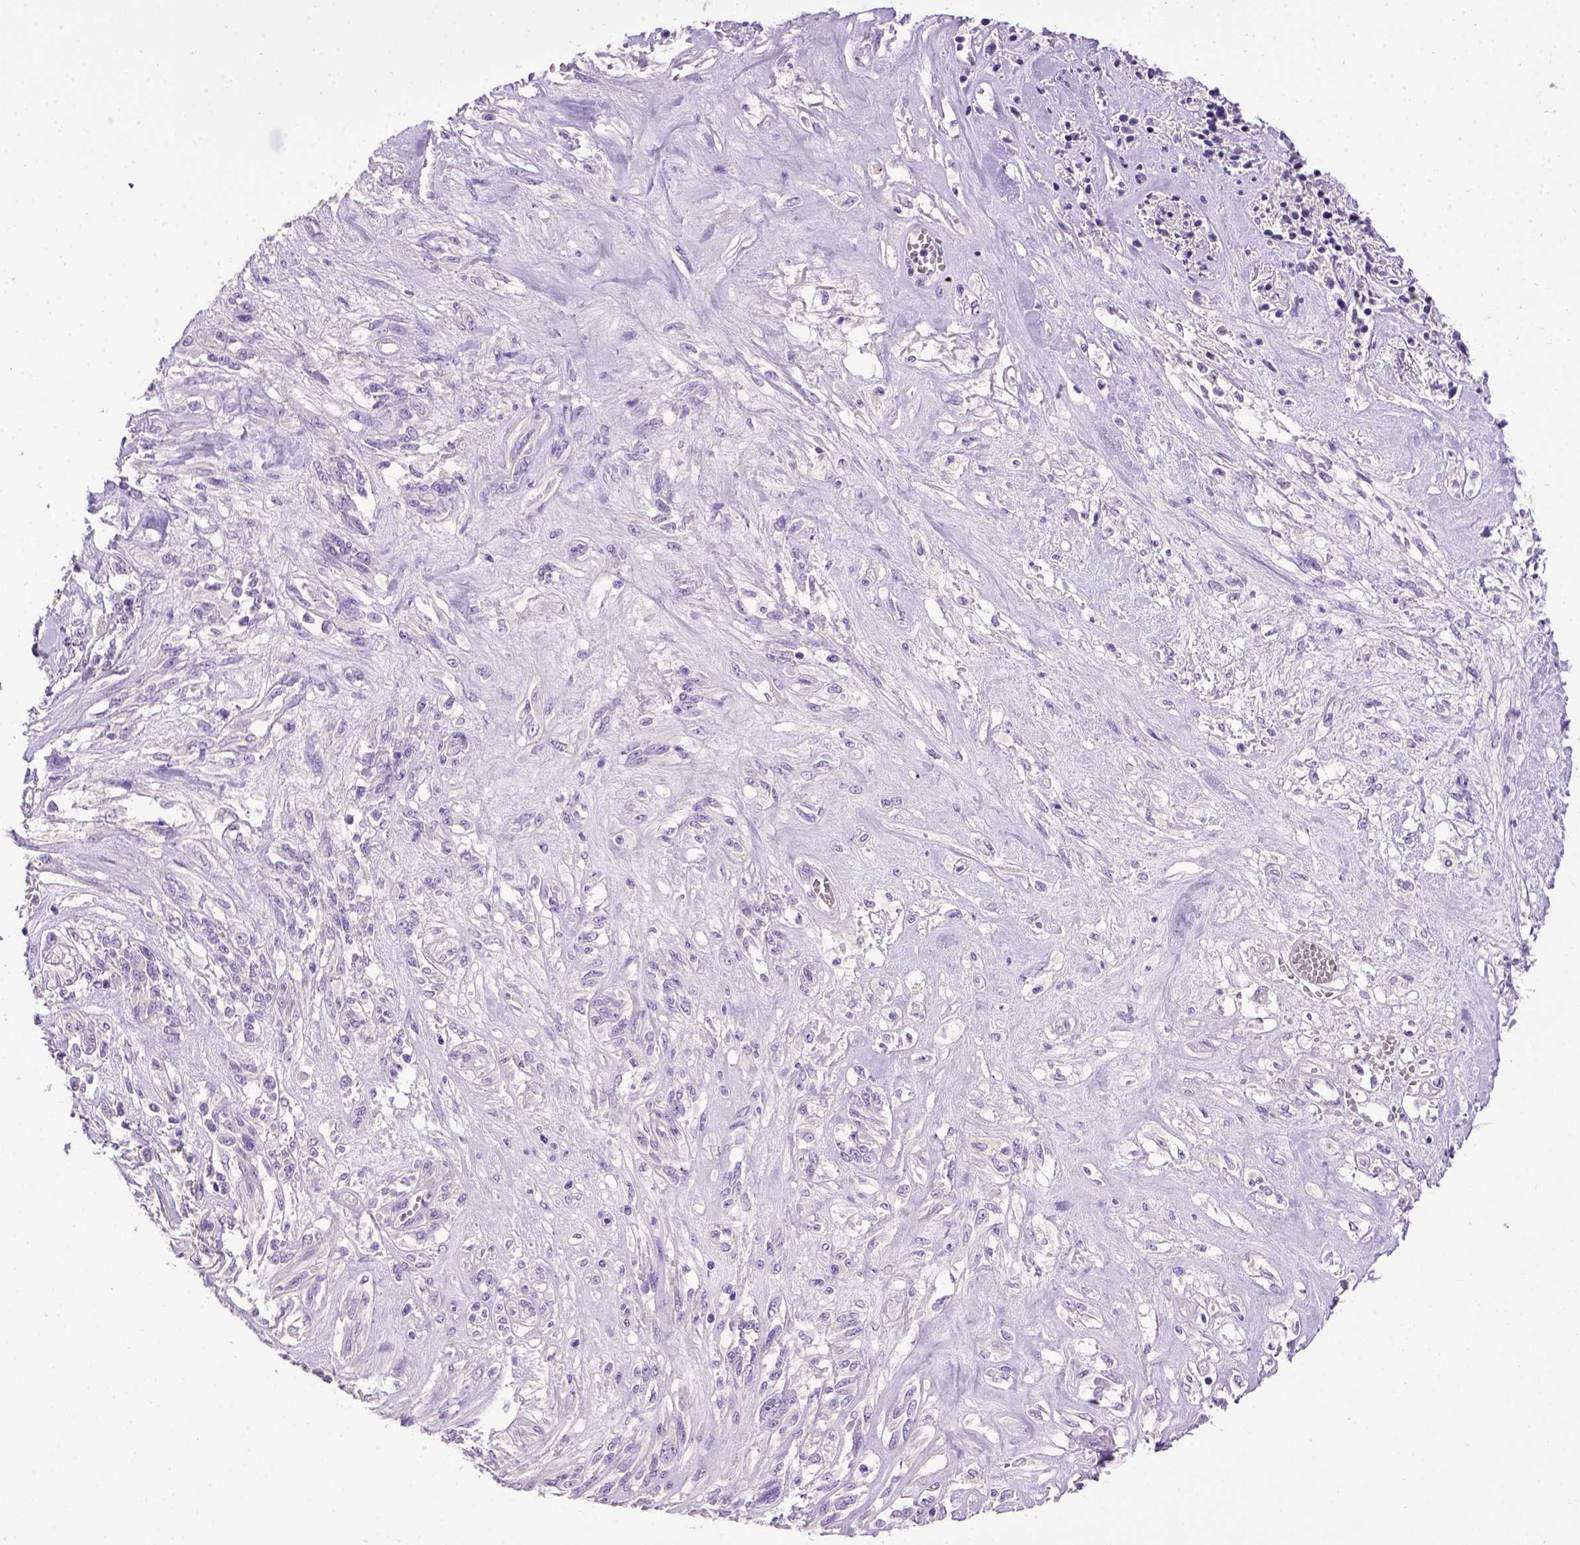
{"staining": {"intensity": "negative", "quantity": "none", "location": "none"}, "tissue": "melanoma", "cell_type": "Tumor cells", "image_type": "cancer", "snomed": [{"axis": "morphology", "description": "Malignant melanoma, NOS"}, {"axis": "topography", "description": "Skin"}], "caption": "Malignant melanoma was stained to show a protein in brown. There is no significant expression in tumor cells.", "gene": "CDH1", "patient": {"sex": "female", "age": 91}}